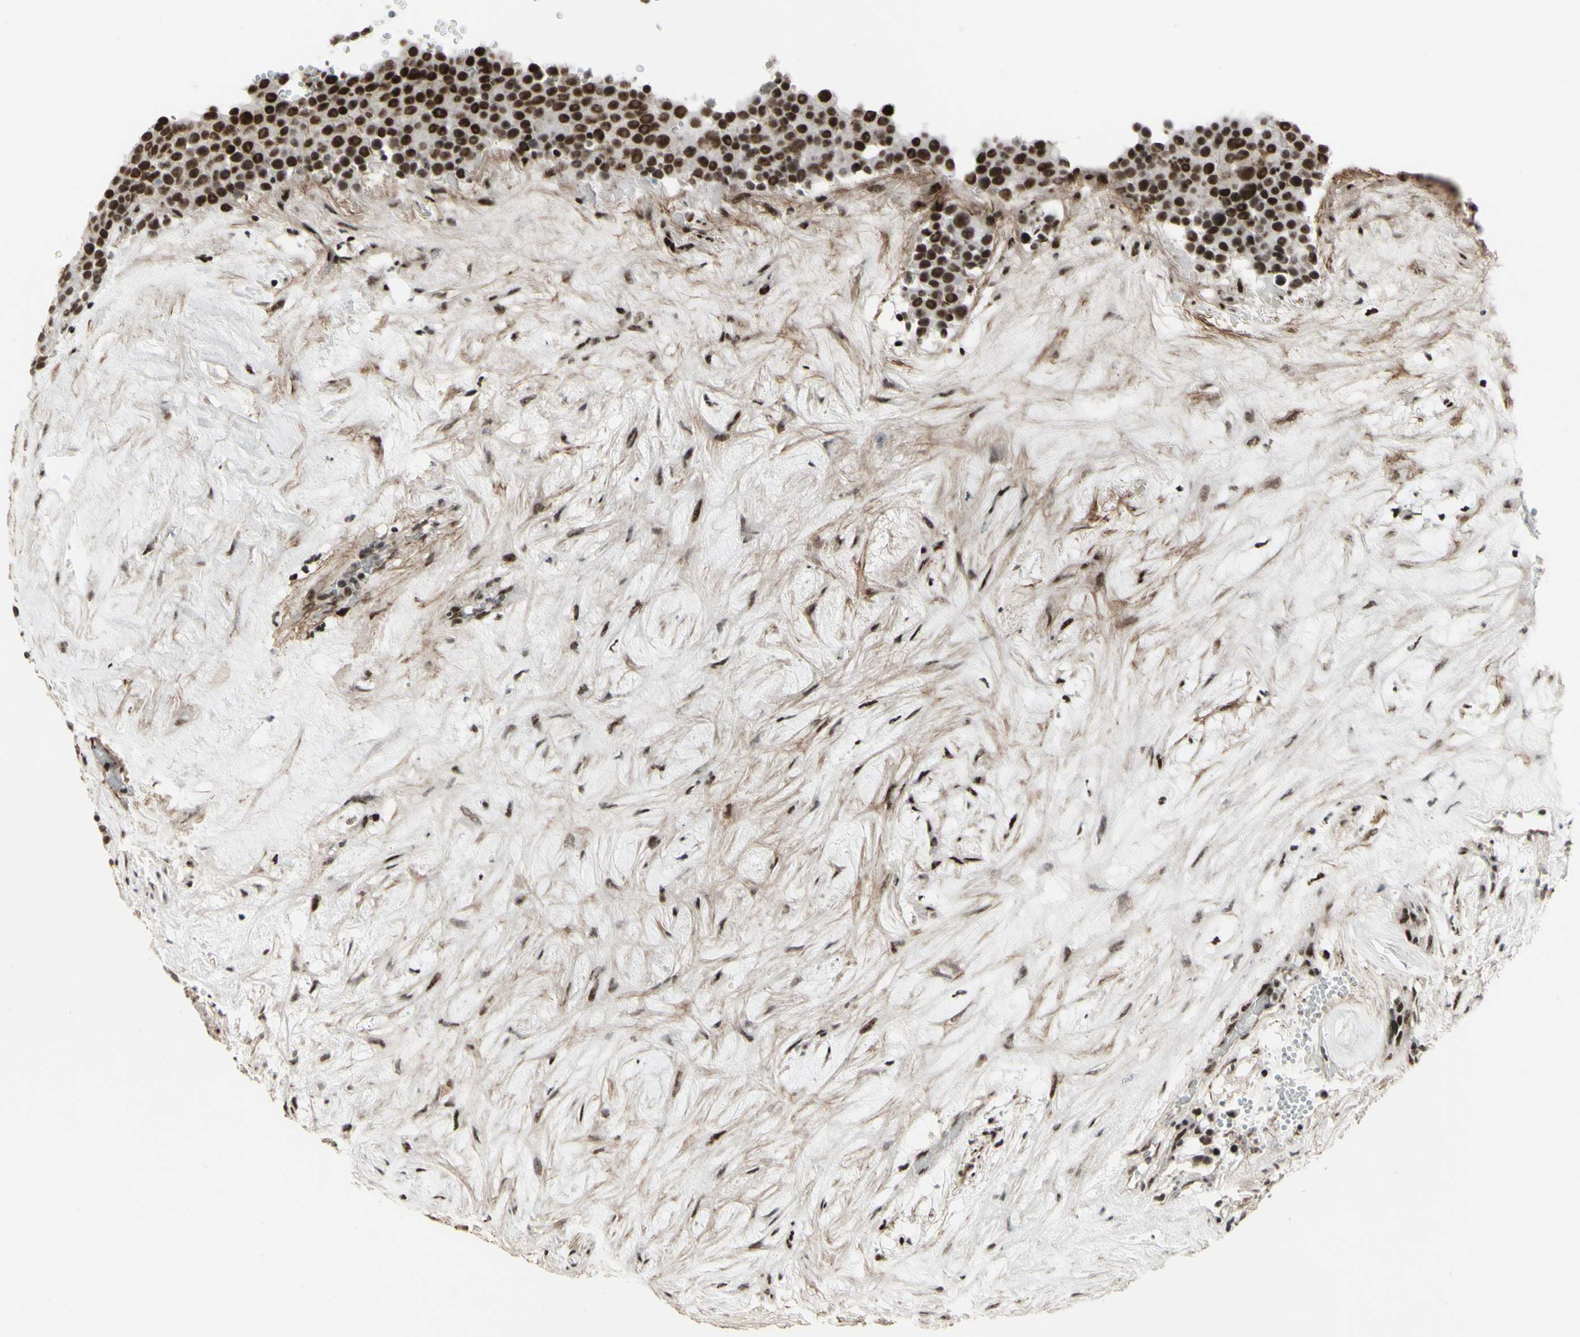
{"staining": {"intensity": "strong", "quantity": "<25%", "location": "nuclear"}, "tissue": "testis cancer", "cell_type": "Tumor cells", "image_type": "cancer", "snomed": [{"axis": "morphology", "description": "Seminoma, NOS"}, {"axis": "topography", "description": "Testis"}], "caption": "Strong nuclear expression for a protein is seen in about <25% of tumor cells of testis seminoma using IHC.", "gene": "SUPT6H", "patient": {"sex": "male", "age": 71}}